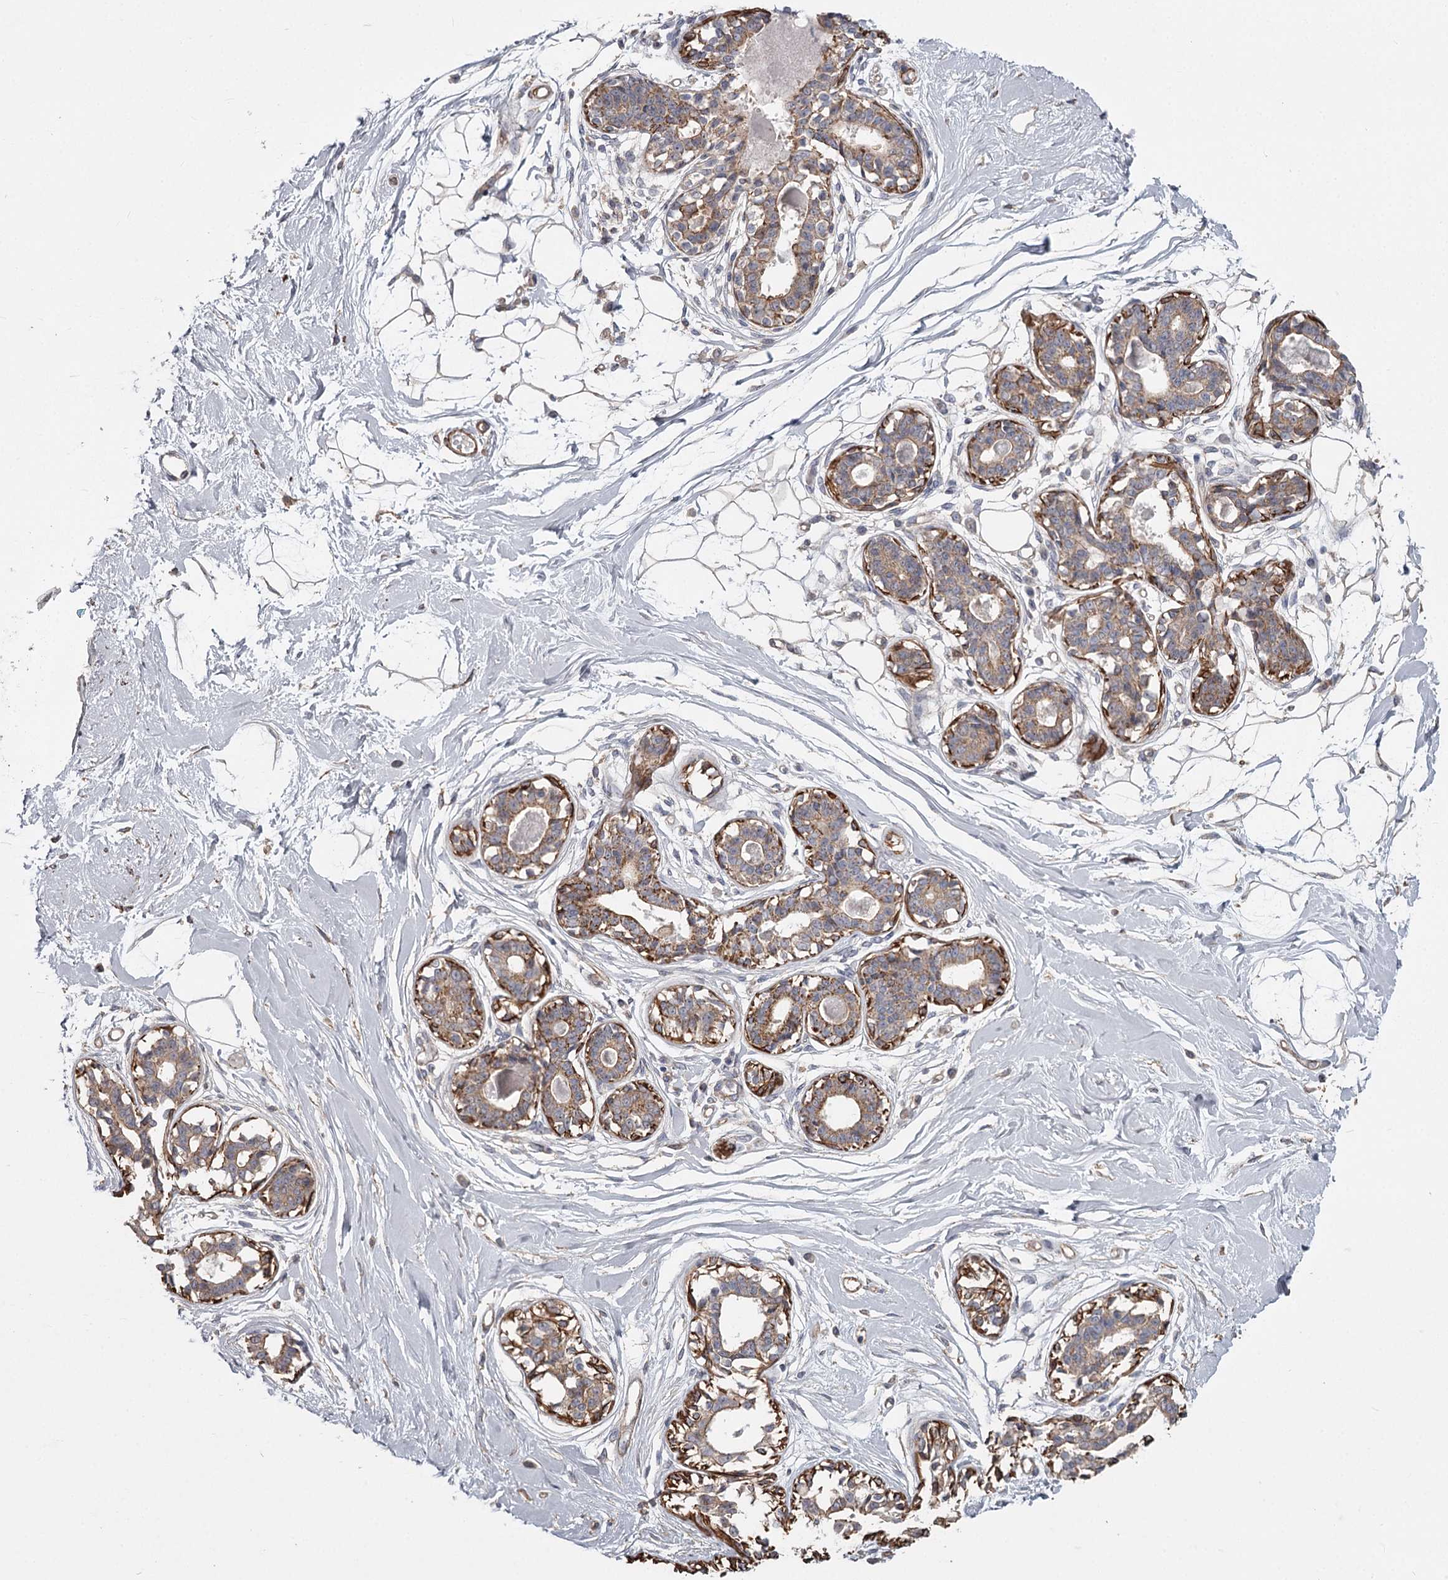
{"staining": {"intensity": "negative", "quantity": "none", "location": "none"}, "tissue": "breast", "cell_type": "Adipocytes", "image_type": "normal", "snomed": [{"axis": "morphology", "description": "Normal tissue, NOS"}, {"axis": "topography", "description": "Breast"}], "caption": "The histopathology image exhibits no staining of adipocytes in benign breast.", "gene": "DHRS9", "patient": {"sex": "female", "age": 45}}